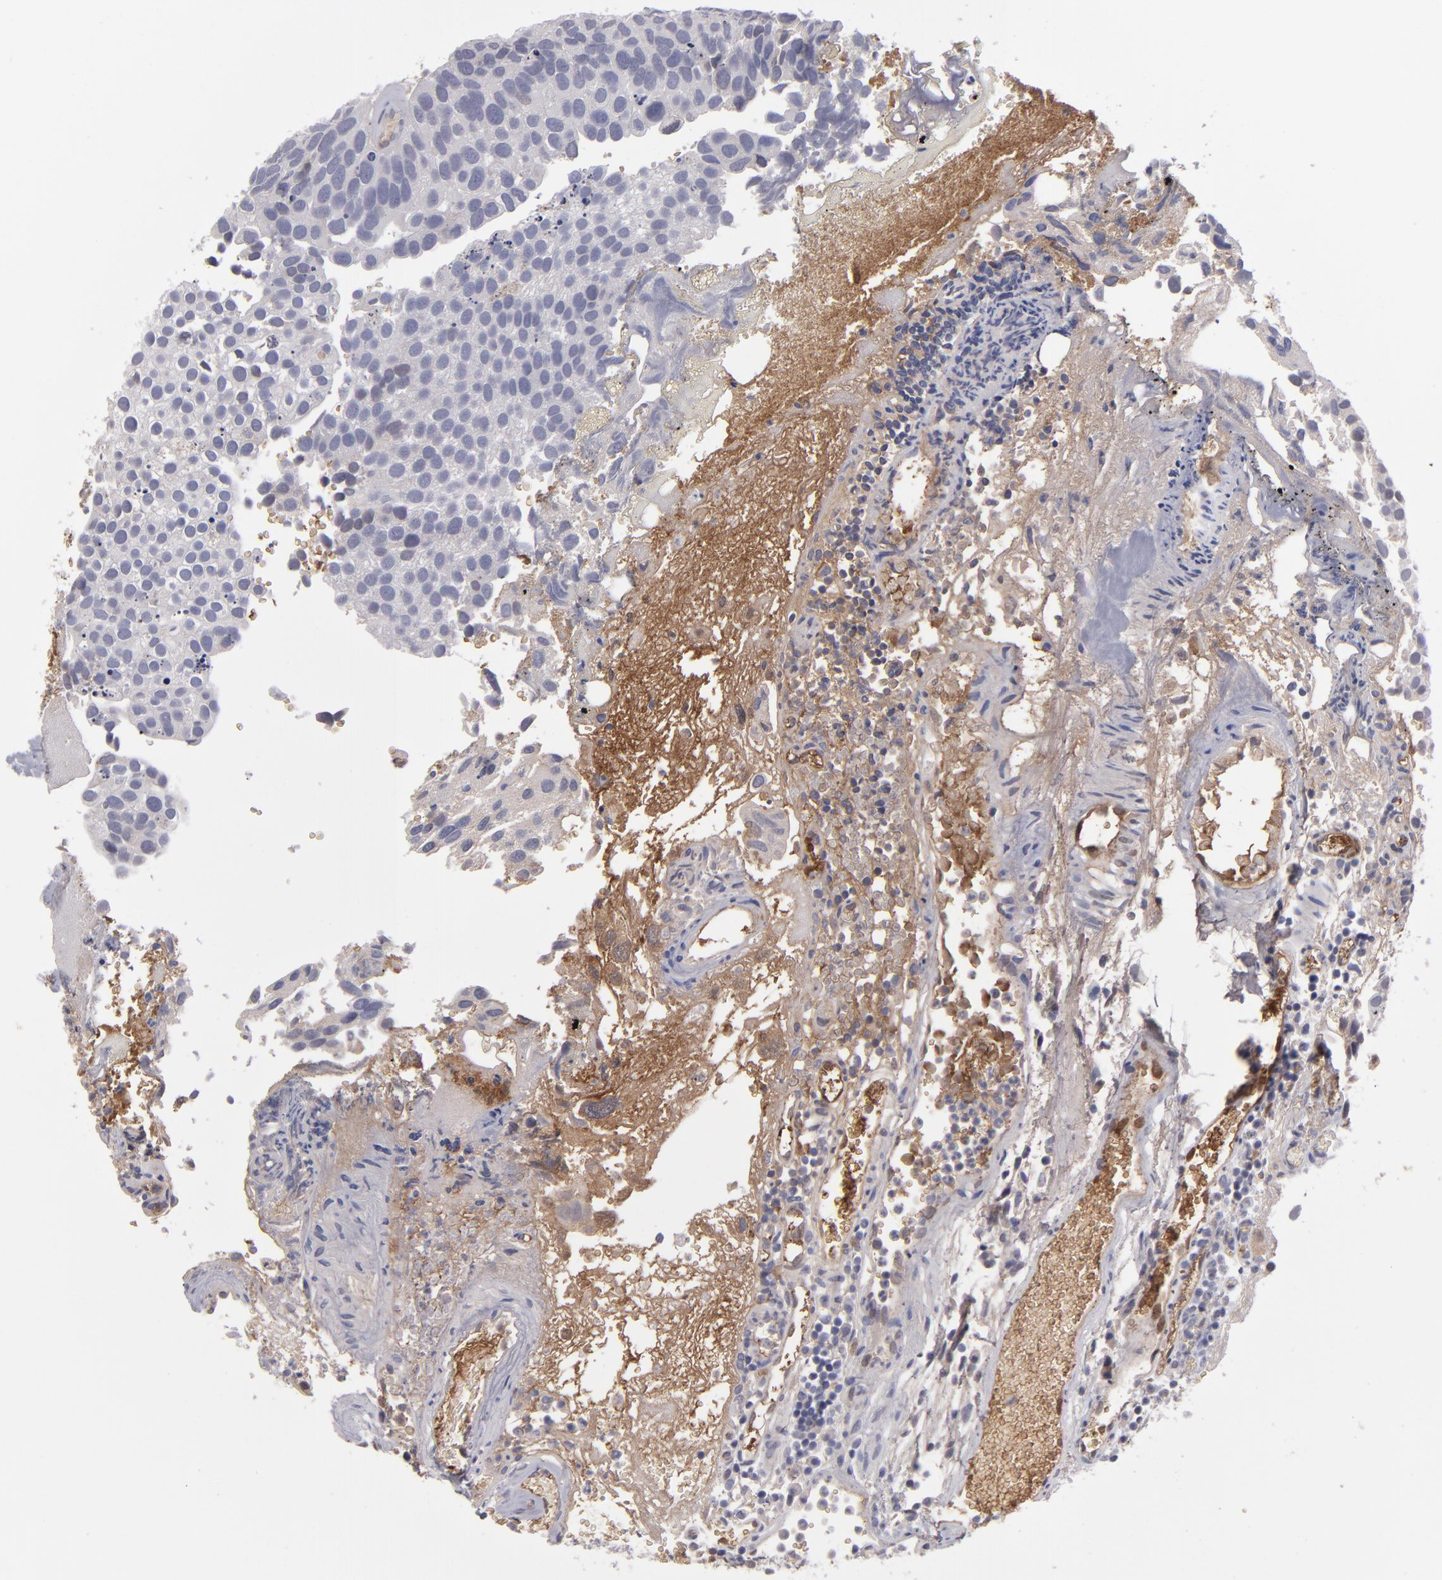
{"staining": {"intensity": "negative", "quantity": "none", "location": "none"}, "tissue": "urothelial cancer", "cell_type": "Tumor cells", "image_type": "cancer", "snomed": [{"axis": "morphology", "description": "Urothelial carcinoma, High grade"}, {"axis": "topography", "description": "Urinary bladder"}], "caption": "IHC photomicrograph of neoplastic tissue: human urothelial cancer stained with DAB demonstrates no significant protein positivity in tumor cells.", "gene": "ITIH4", "patient": {"sex": "male", "age": 72}}